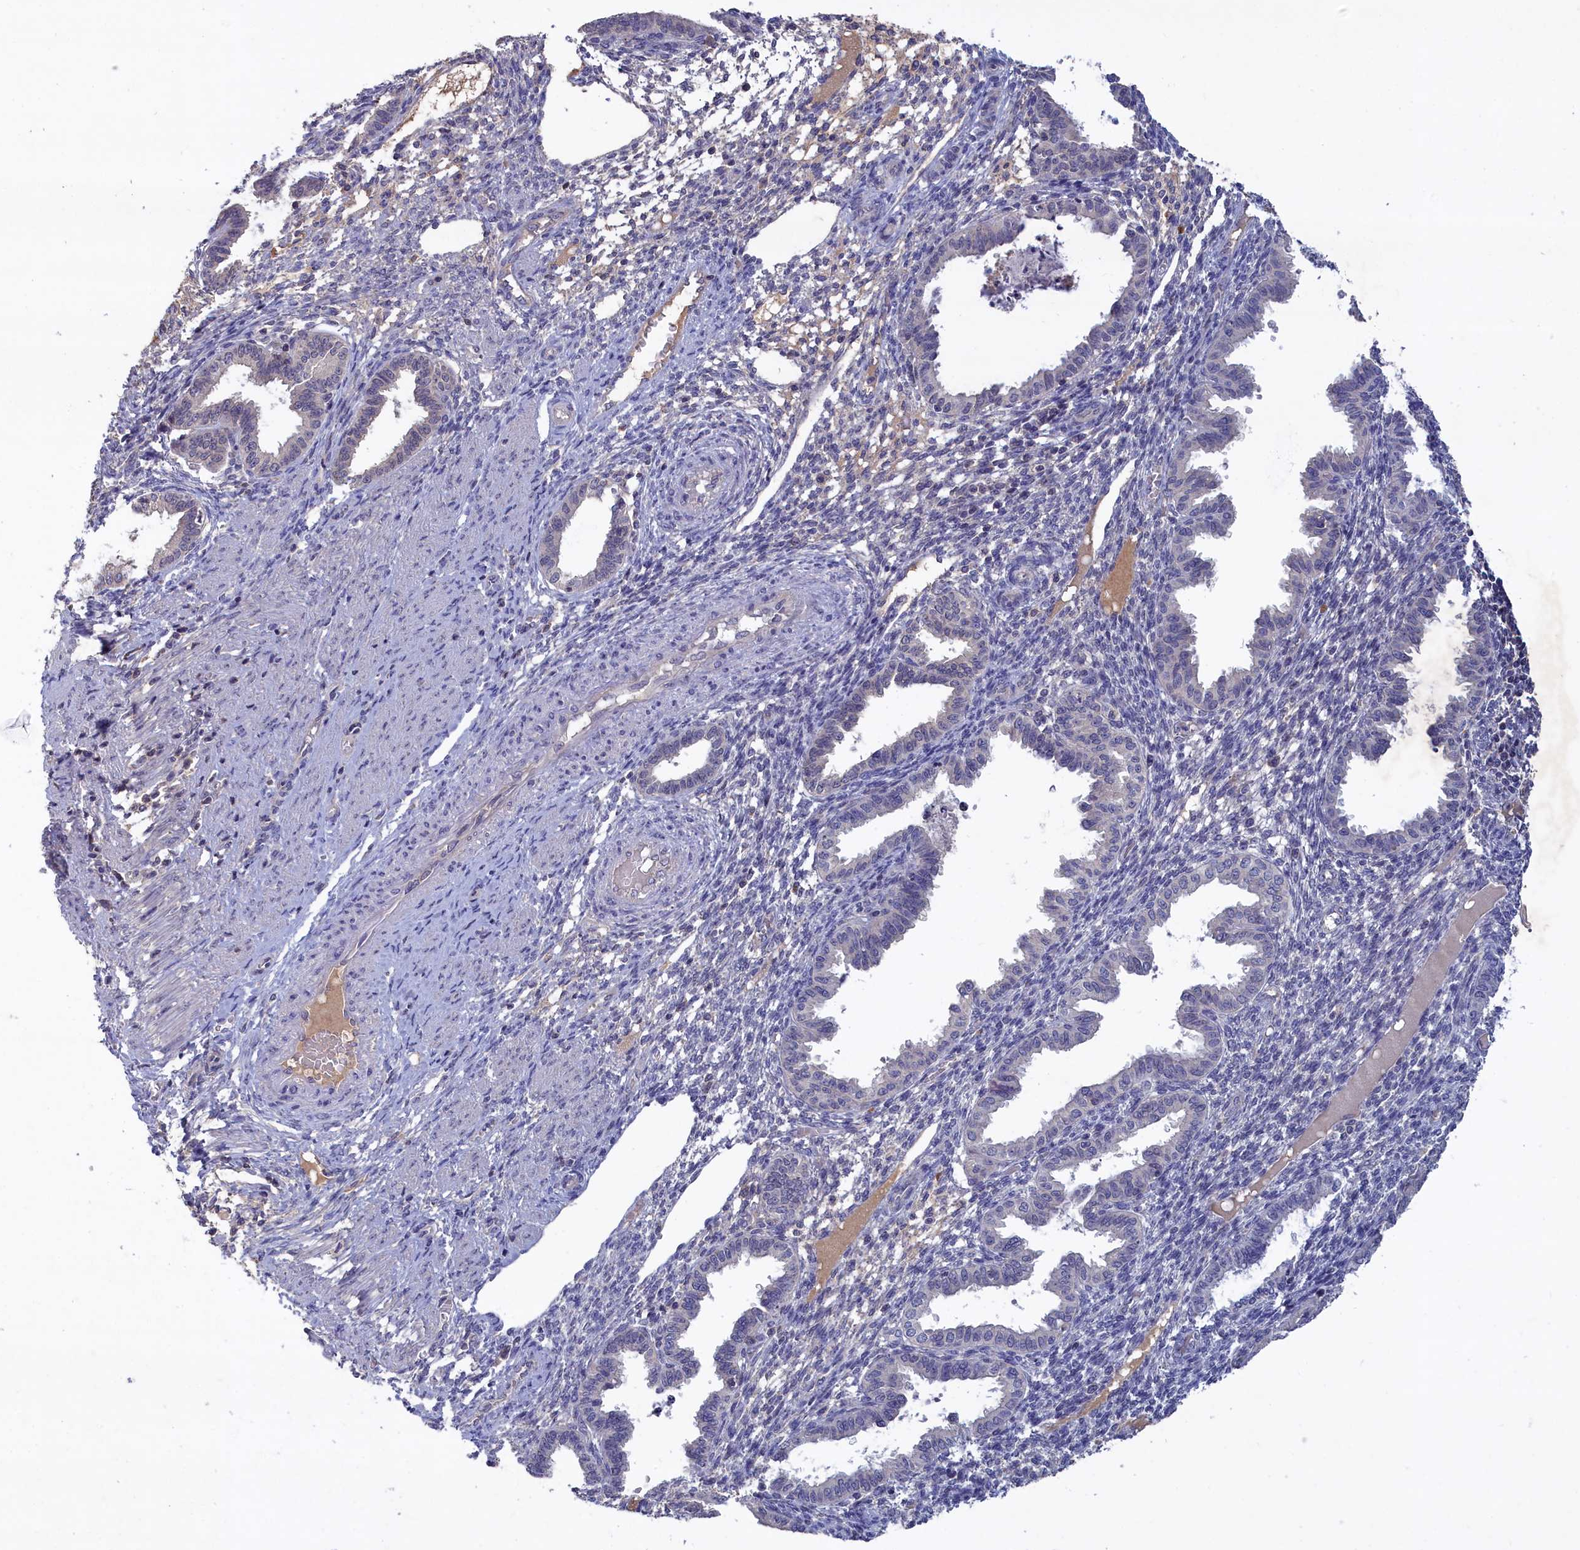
{"staining": {"intensity": "negative", "quantity": "none", "location": "none"}, "tissue": "endometrium", "cell_type": "Cells in endometrial stroma", "image_type": "normal", "snomed": [{"axis": "morphology", "description": "Normal tissue, NOS"}, {"axis": "topography", "description": "Endometrium"}], "caption": "IHC photomicrograph of unremarkable endometrium: human endometrium stained with DAB (3,3'-diaminobenzidine) displays no significant protein positivity in cells in endometrial stroma.", "gene": "CELF5", "patient": {"sex": "female", "age": 33}}